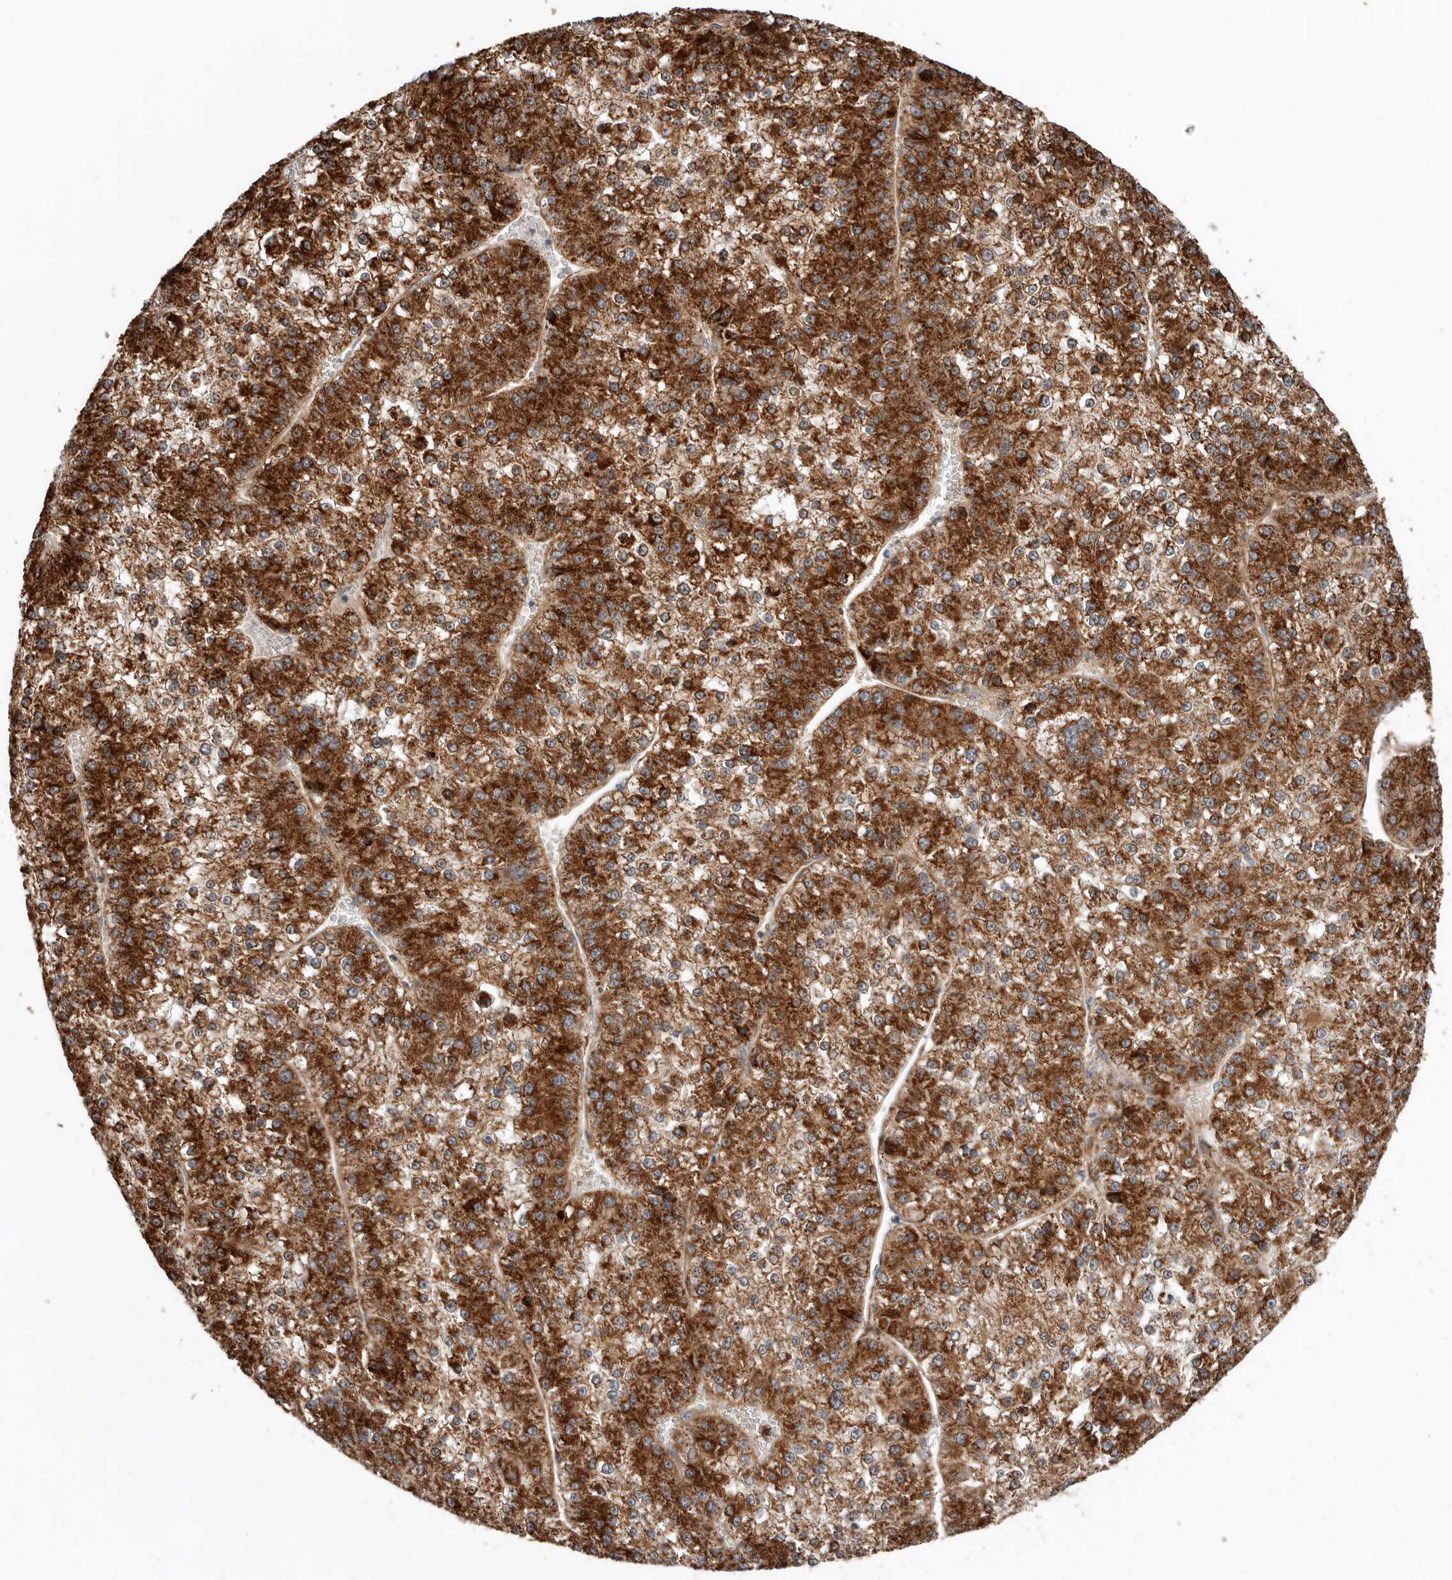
{"staining": {"intensity": "strong", "quantity": ">75%", "location": "cytoplasmic/membranous"}, "tissue": "liver cancer", "cell_type": "Tumor cells", "image_type": "cancer", "snomed": [{"axis": "morphology", "description": "Carcinoma, Hepatocellular, NOS"}, {"axis": "topography", "description": "Liver"}], "caption": "This micrograph displays immunohistochemistry staining of liver hepatocellular carcinoma, with high strong cytoplasmic/membranous expression in about >75% of tumor cells.", "gene": "PROKR1", "patient": {"sex": "female", "age": 73}}